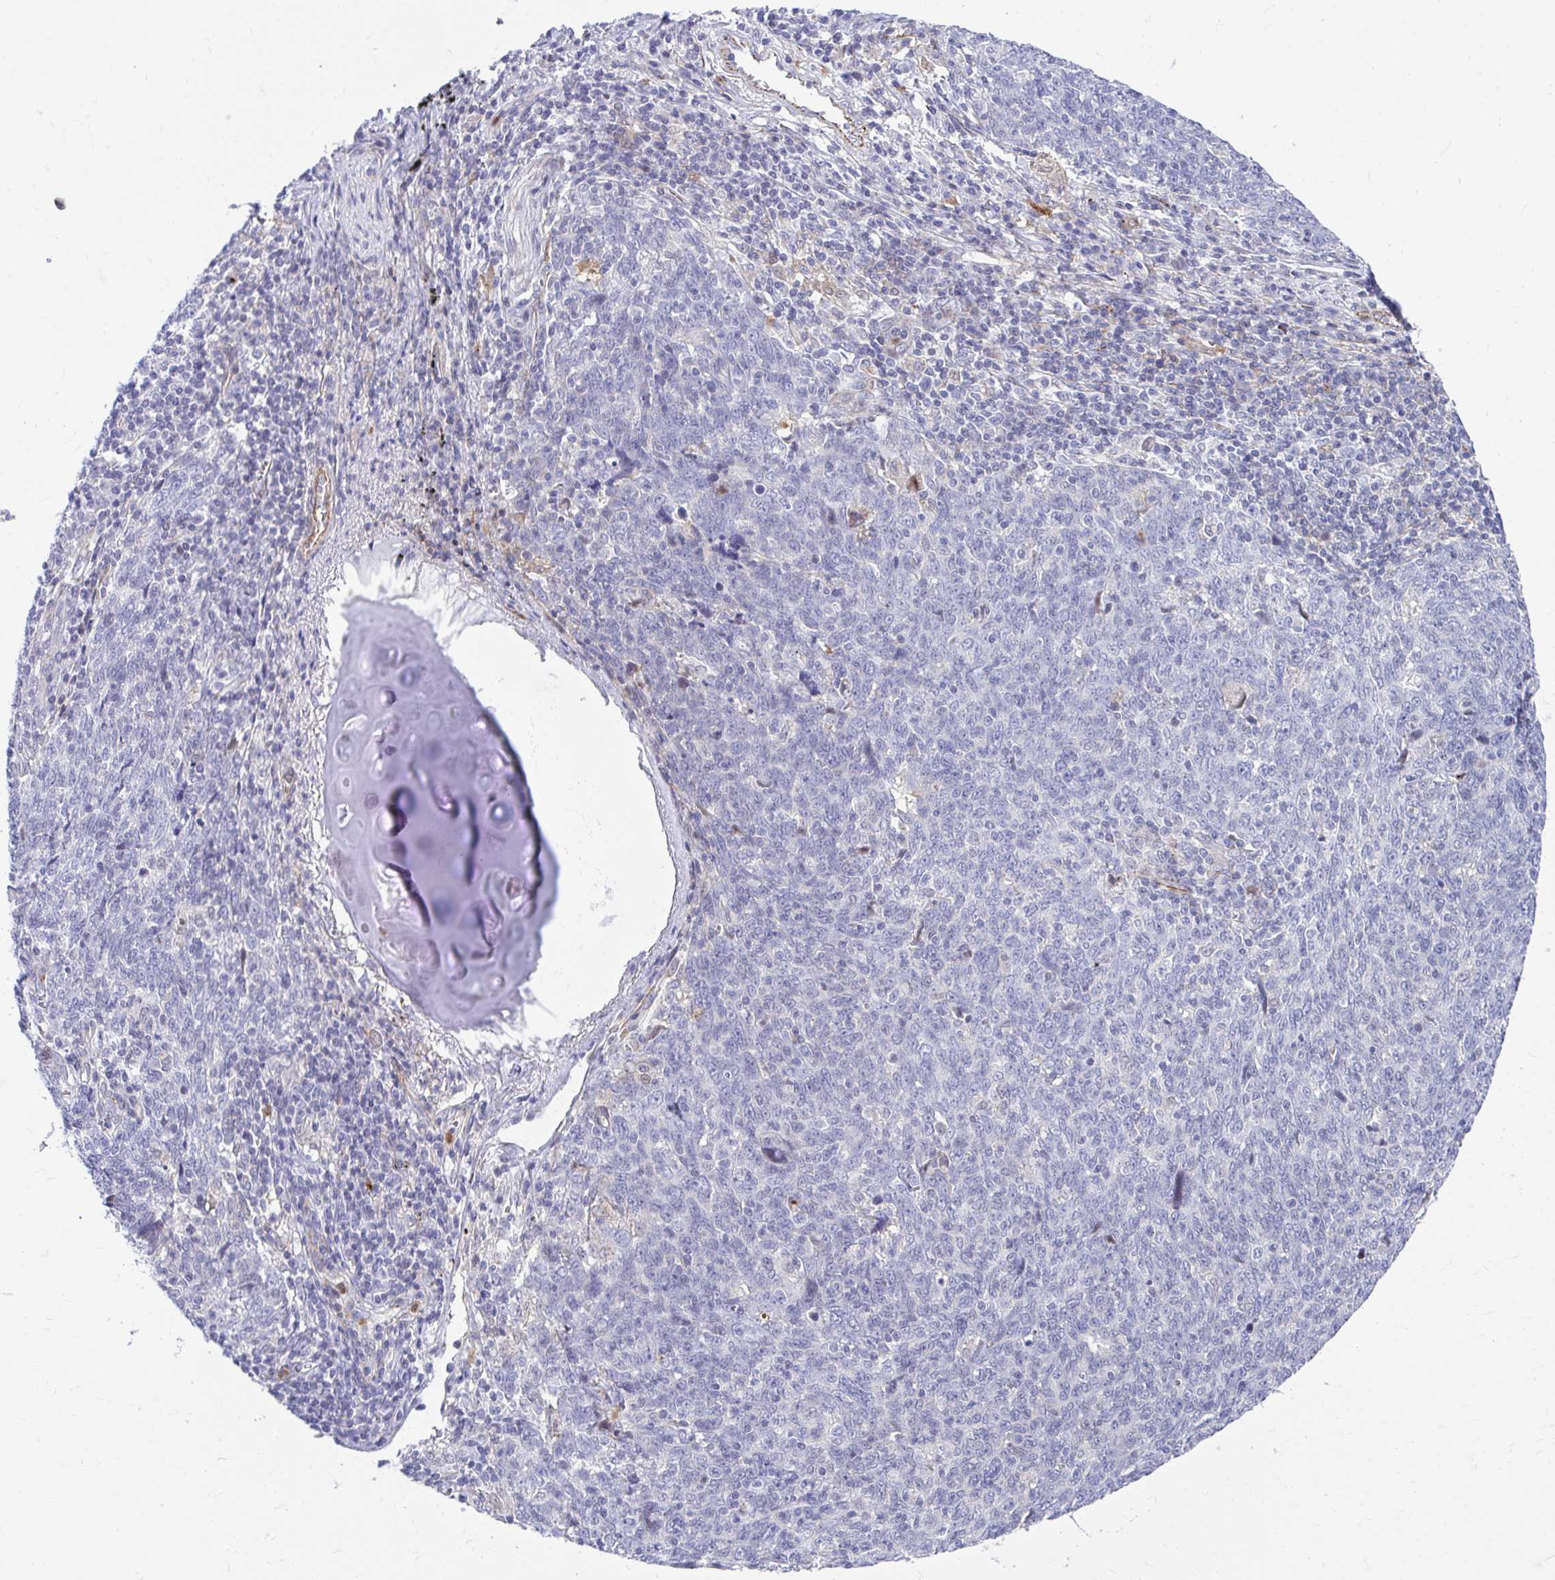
{"staining": {"intensity": "negative", "quantity": "none", "location": "none"}, "tissue": "lung cancer", "cell_type": "Tumor cells", "image_type": "cancer", "snomed": [{"axis": "morphology", "description": "Squamous cell carcinoma, NOS"}, {"axis": "topography", "description": "Lung"}], "caption": "Human lung cancer (squamous cell carcinoma) stained for a protein using immunohistochemistry (IHC) reveals no expression in tumor cells.", "gene": "CSTB", "patient": {"sex": "female", "age": 72}}